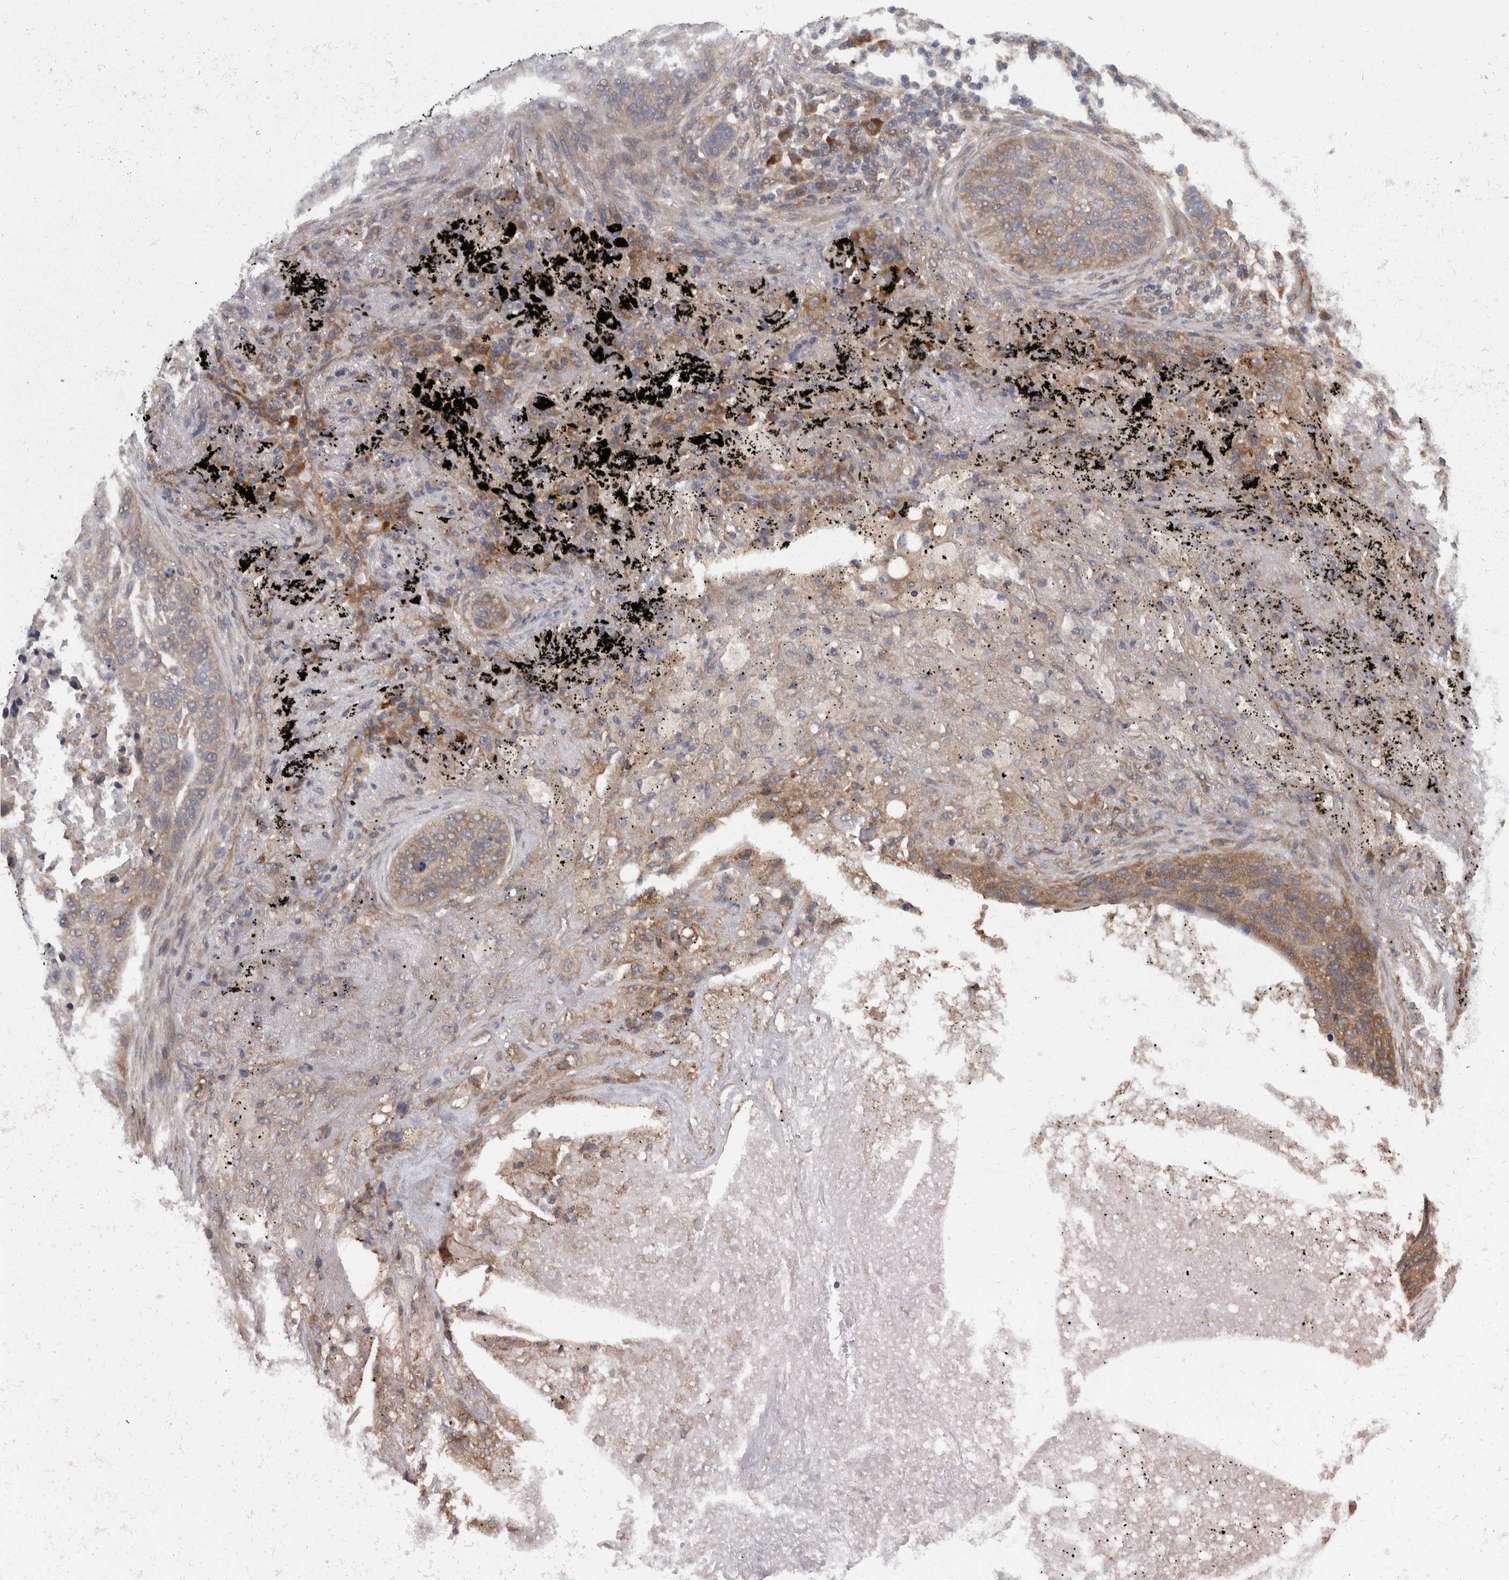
{"staining": {"intensity": "moderate", "quantity": ">75%", "location": "cytoplasmic/membranous"}, "tissue": "lung cancer", "cell_type": "Tumor cells", "image_type": "cancer", "snomed": [{"axis": "morphology", "description": "Squamous cell carcinoma, NOS"}, {"axis": "topography", "description": "Lung"}], "caption": "Immunohistochemical staining of human lung squamous cell carcinoma exhibits medium levels of moderate cytoplasmic/membranous positivity in about >75% of tumor cells.", "gene": "SMCR8", "patient": {"sex": "female", "age": 63}}